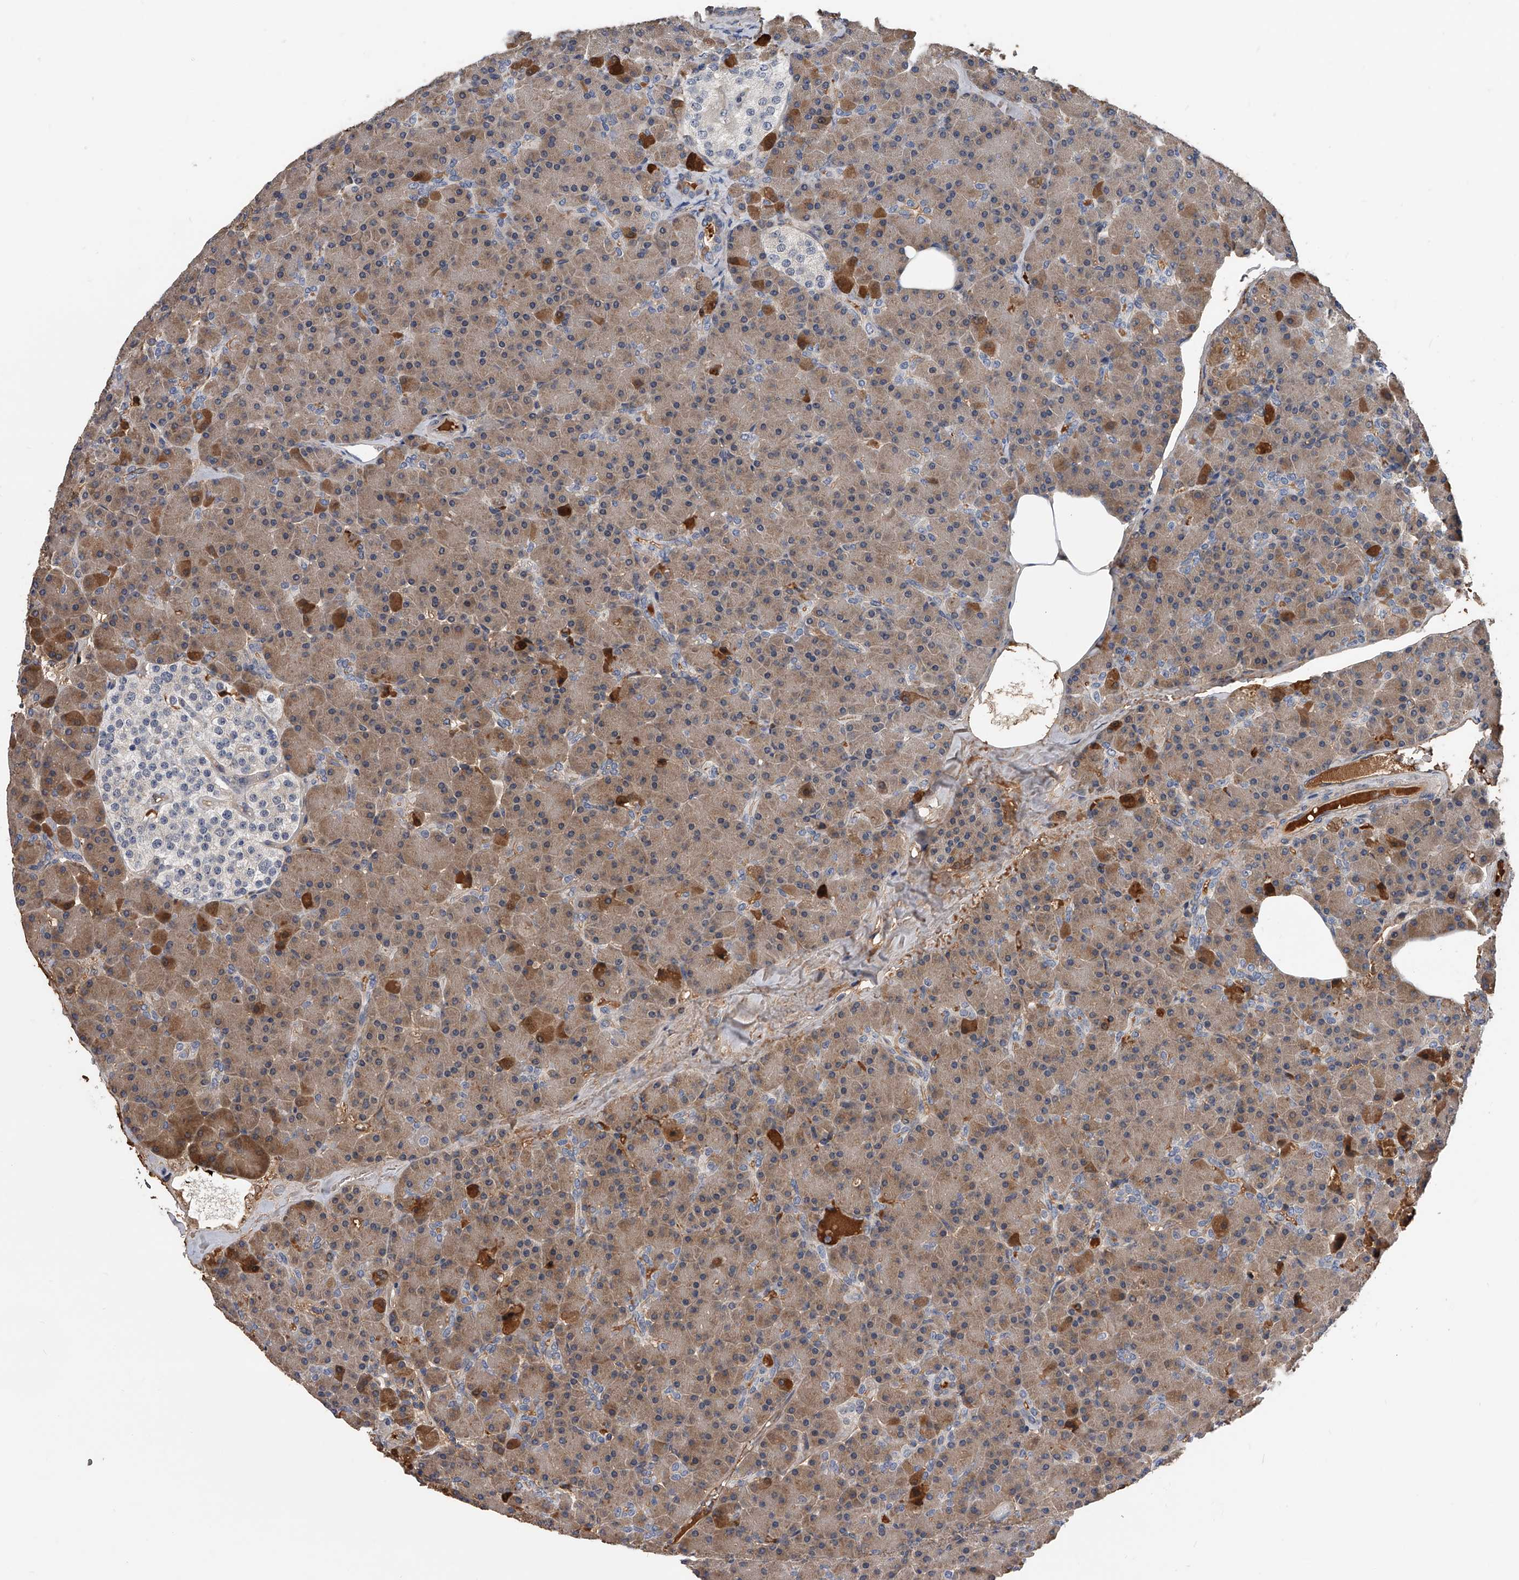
{"staining": {"intensity": "moderate", "quantity": ">75%", "location": "cytoplasmic/membranous"}, "tissue": "pancreas", "cell_type": "Exocrine glandular cells", "image_type": "normal", "snomed": [{"axis": "morphology", "description": "Normal tissue, NOS"}, {"axis": "topography", "description": "Pancreas"}], "caption": "IHC (DAB (3,3'-diaminobenzidine)) staining of normal human pancreas demonstrates moderate cytoplasmic/membranous protein positivity in approximately >75% of exocrine glandular cells. Nuclei are stained in blue.", "gene": "ZNF25", "patient": {"sex": "female", "age": 43}}